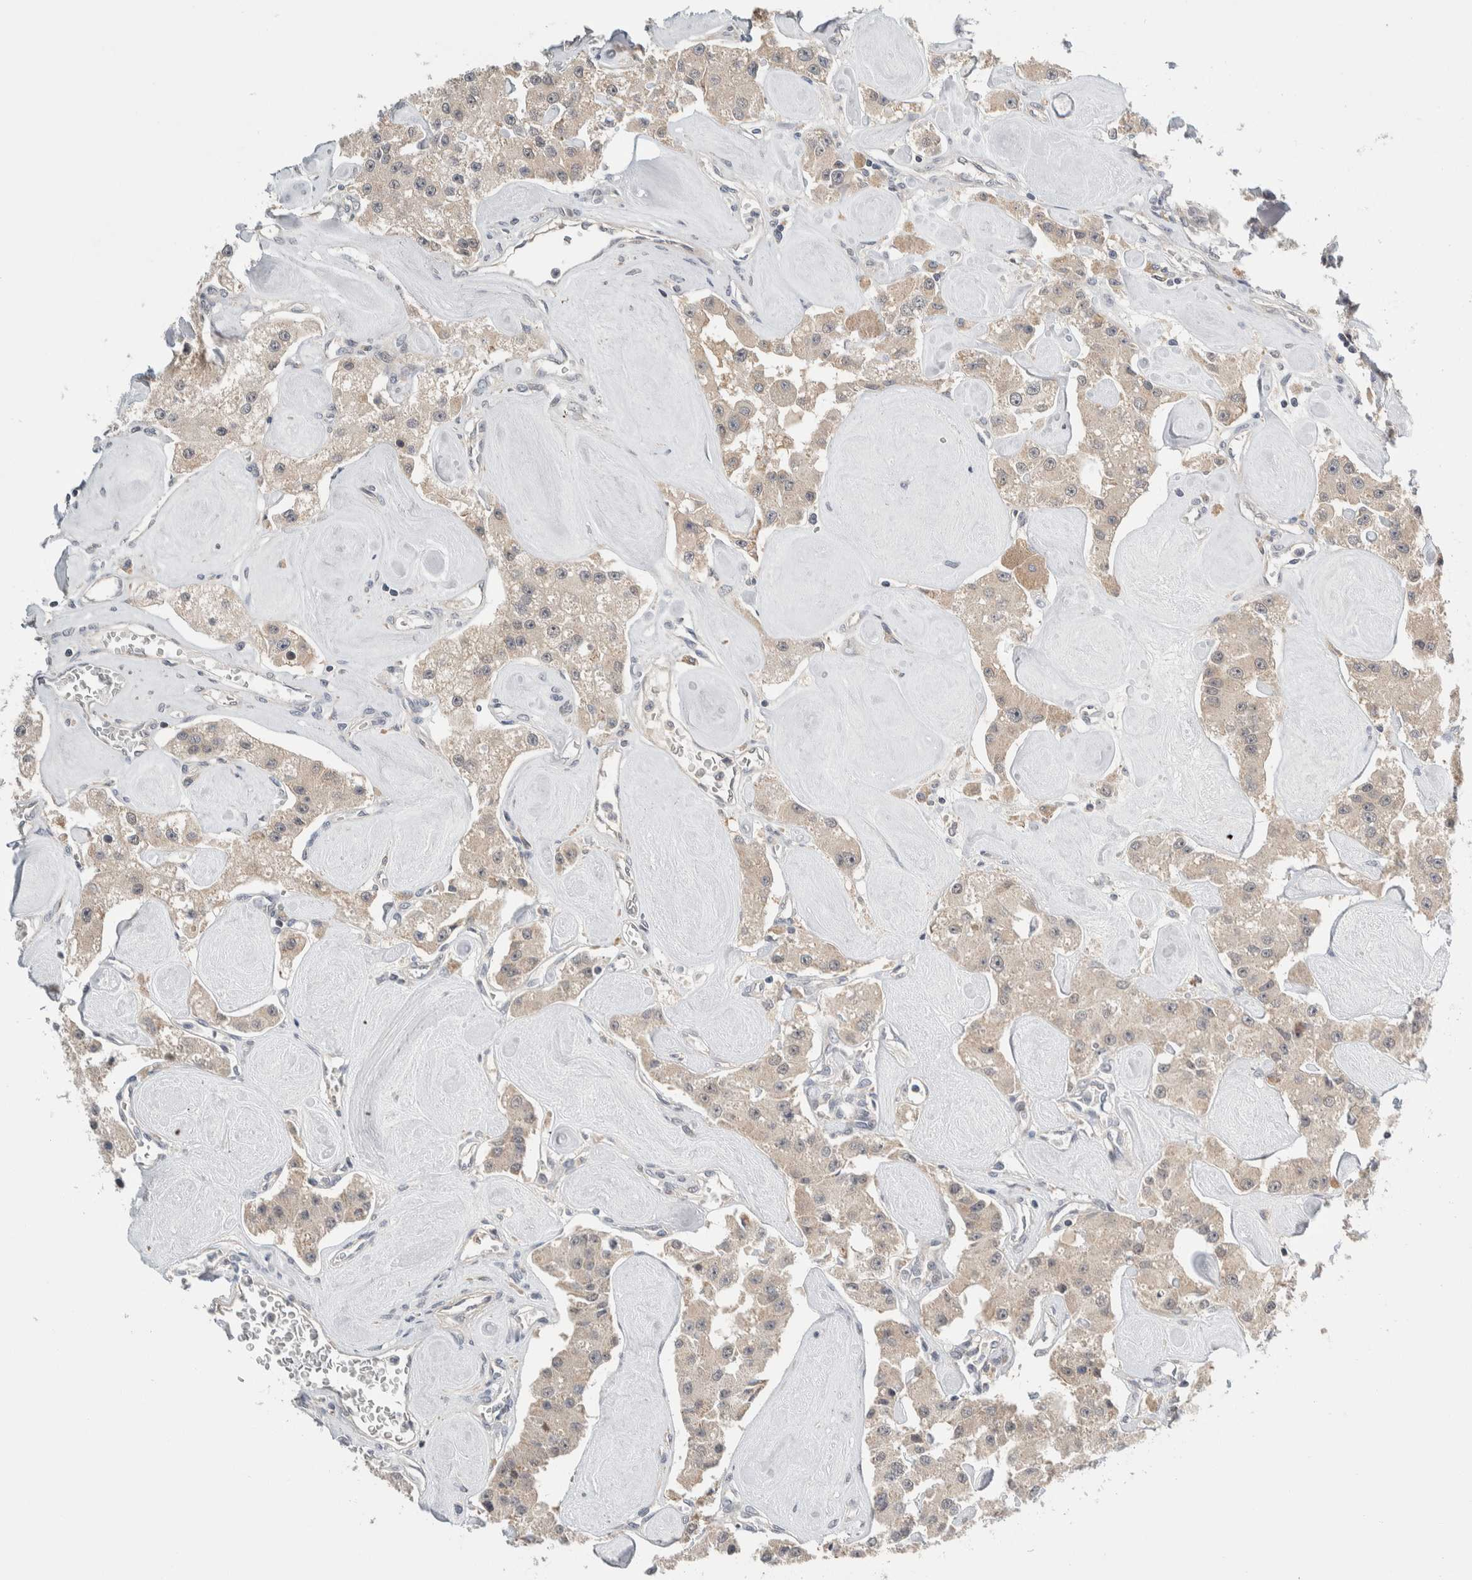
{"staining": {"intensity": "weak", "quantity": ">75%", "location": "cytoplasmic/membranous"}, "tissue": "carcinoid", "cell_type": "Tumor cells", "image_type": "cancer", "snomed": [{"axis": "morphology", "description": "Carcinoid, malignant, NOS"}, {"axis": "topography", "description": "Pancreas"}], "caption": "High-power microscopy captured an immunohistochemistry (IHC) image of malignant carcinoid, revealing weak cytoplasmic/membranous staining in about >75% of tumor cells.", "gene": "SHPK", "patient": {"sex": "male", "age": 41}}